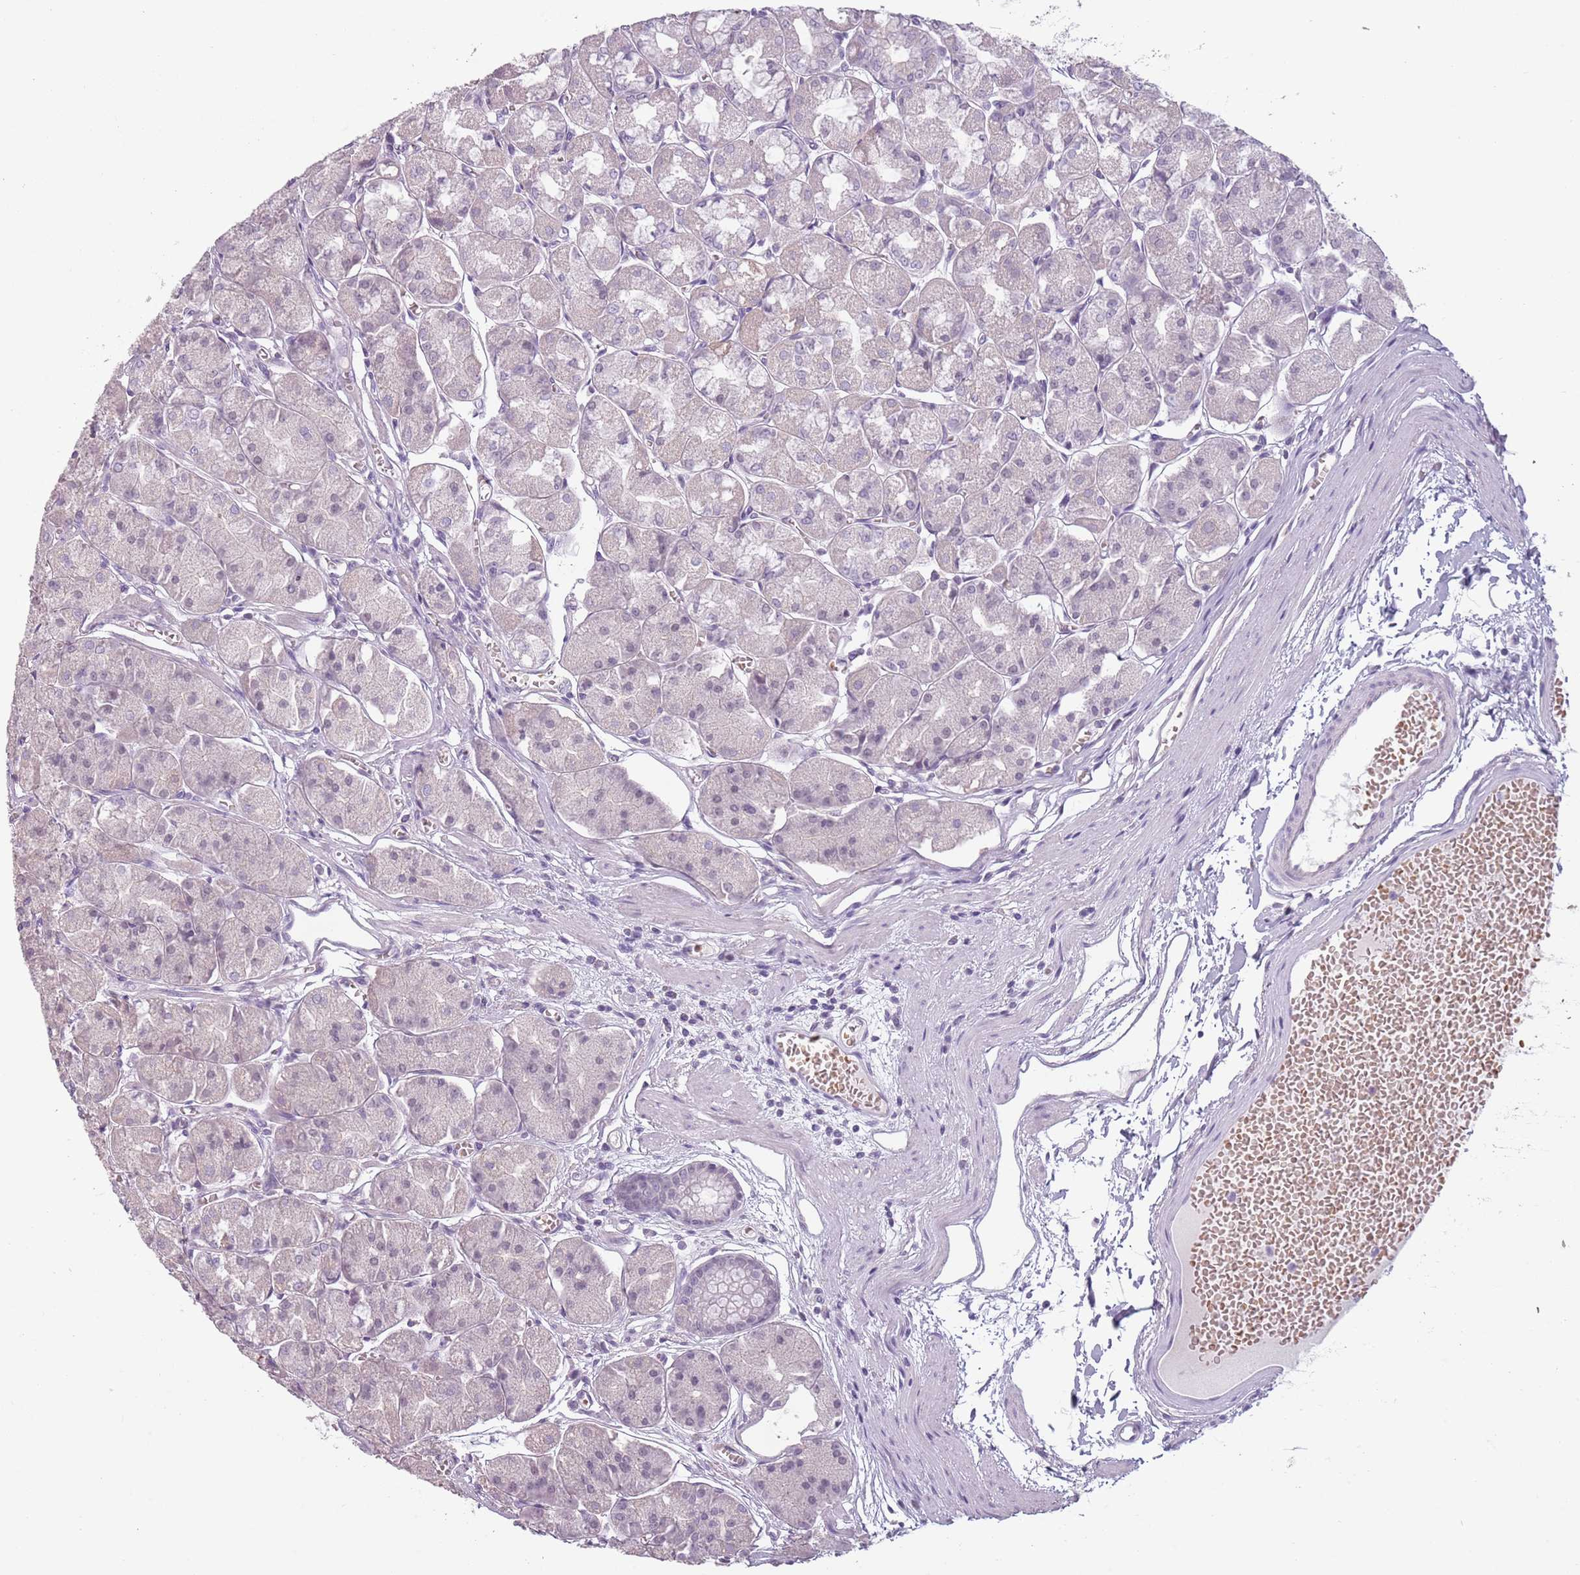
{"staining": {"intensity": "negative", "quantity": "none", "location": "none"}, "tissue": "stomach", "cell_type": "Glandular cells", "image_type": "normal", "snomed": [{"axis": "morphology", "description": "Normal tissue, NOS"}, {"axis": "topography", "description": "Stomach"}], "caption": "An immunohistochemistry (IHC) image of benign stomach is shown. There is no staining in glandular cells of stomach. Nuclei are stained in blue.", "gene": "PIEZO1", "patient": {"sex": "male", "age": 55}}